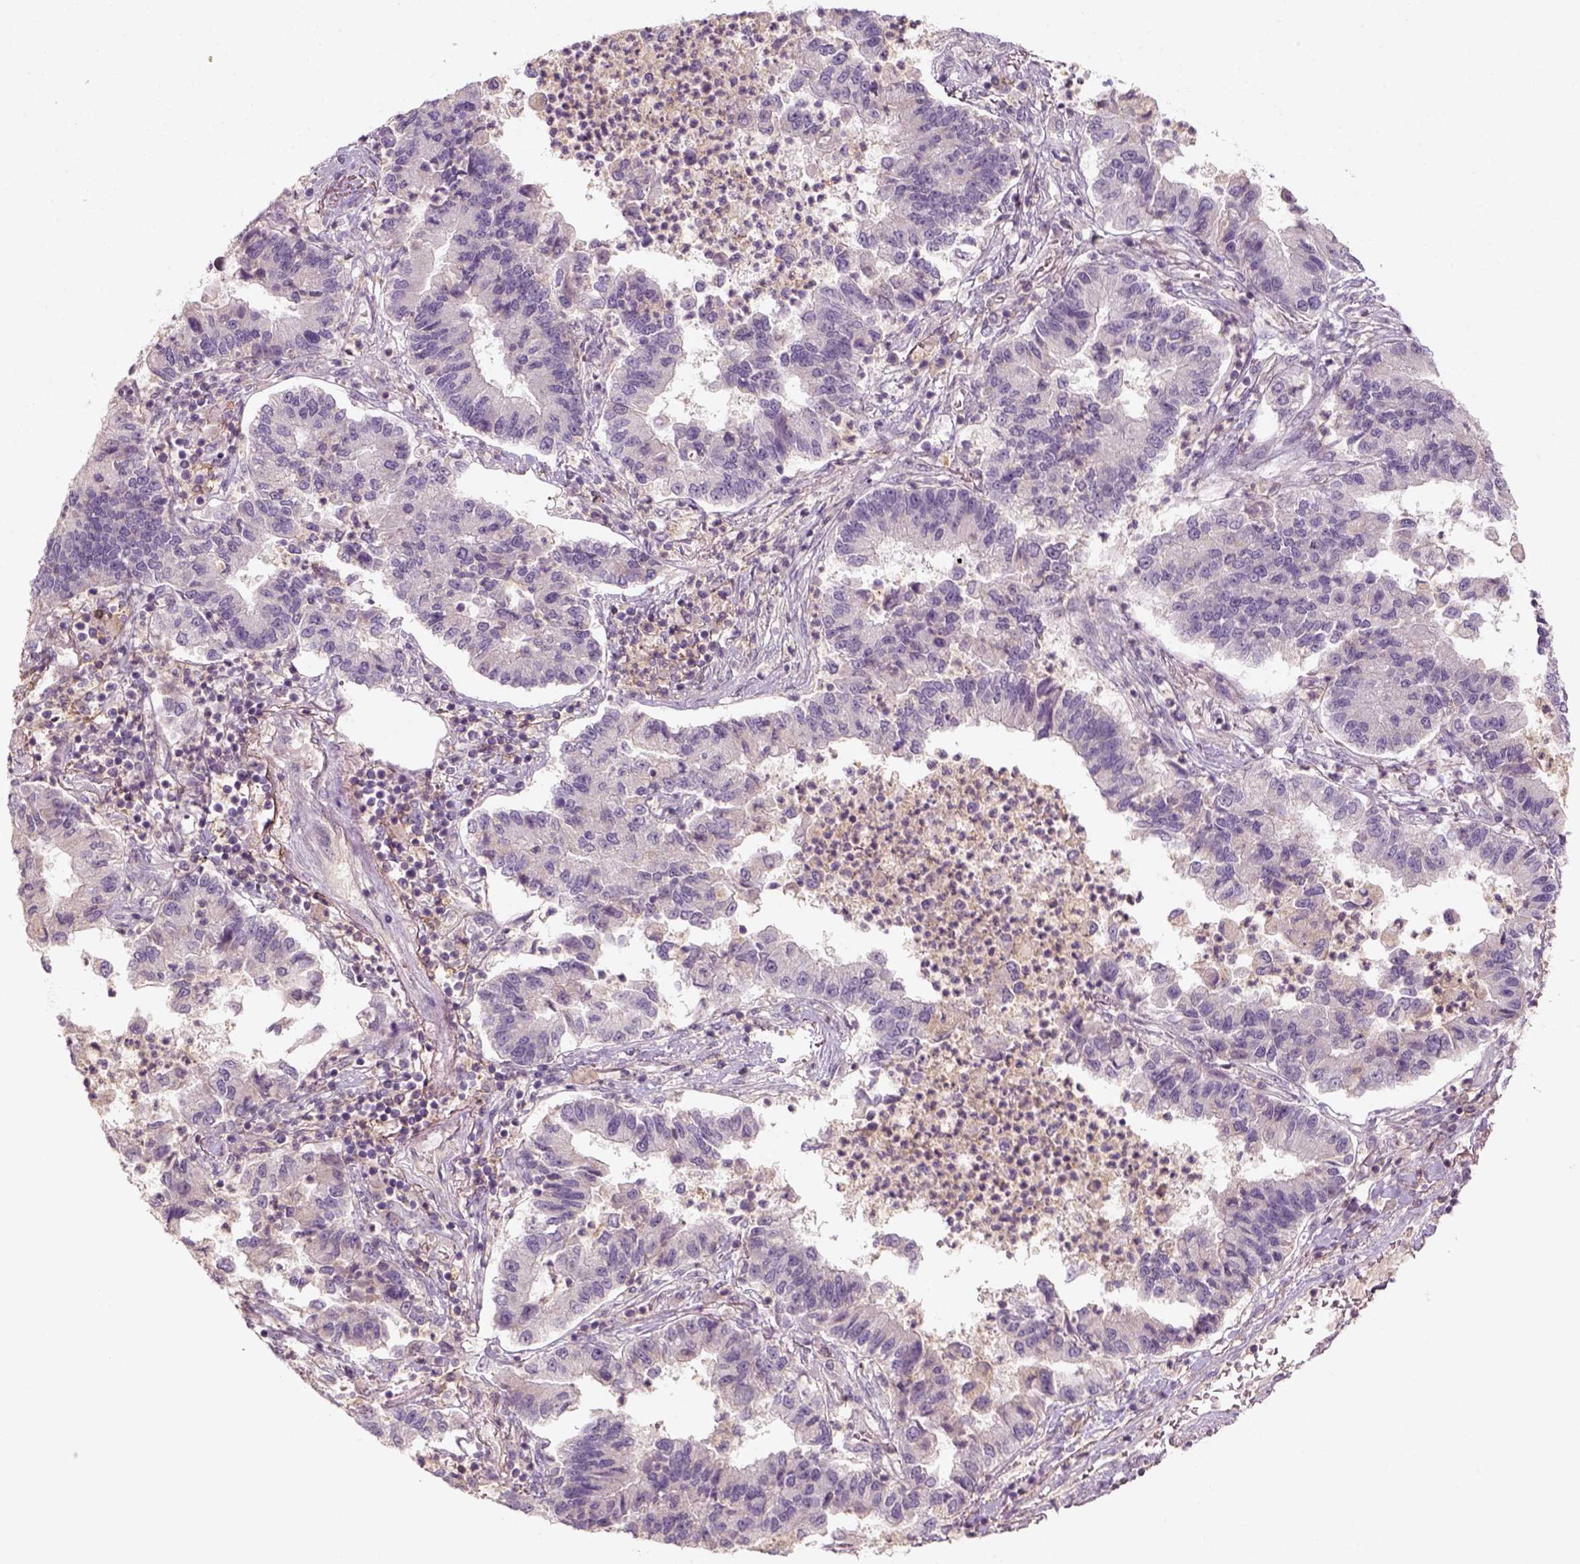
{"staining": {"intensity": "negative", "quantity": "none", "location": "none"}, "tissue": "lung cancer", "cell_type": "Tumor cells", "image_type": "cancer", "snomed": [{"axis": "morphology", "description": "Adenocarcinoma, NOS"}, {"axis": "topography", "description": "Lung"}], "caption": "Protein analysis of lung cancer (adenocarcinoma) exhibits no significant expression in tumor cells.", "gene": "AQP9", "patient": {"sex": "female", "age": 57}}